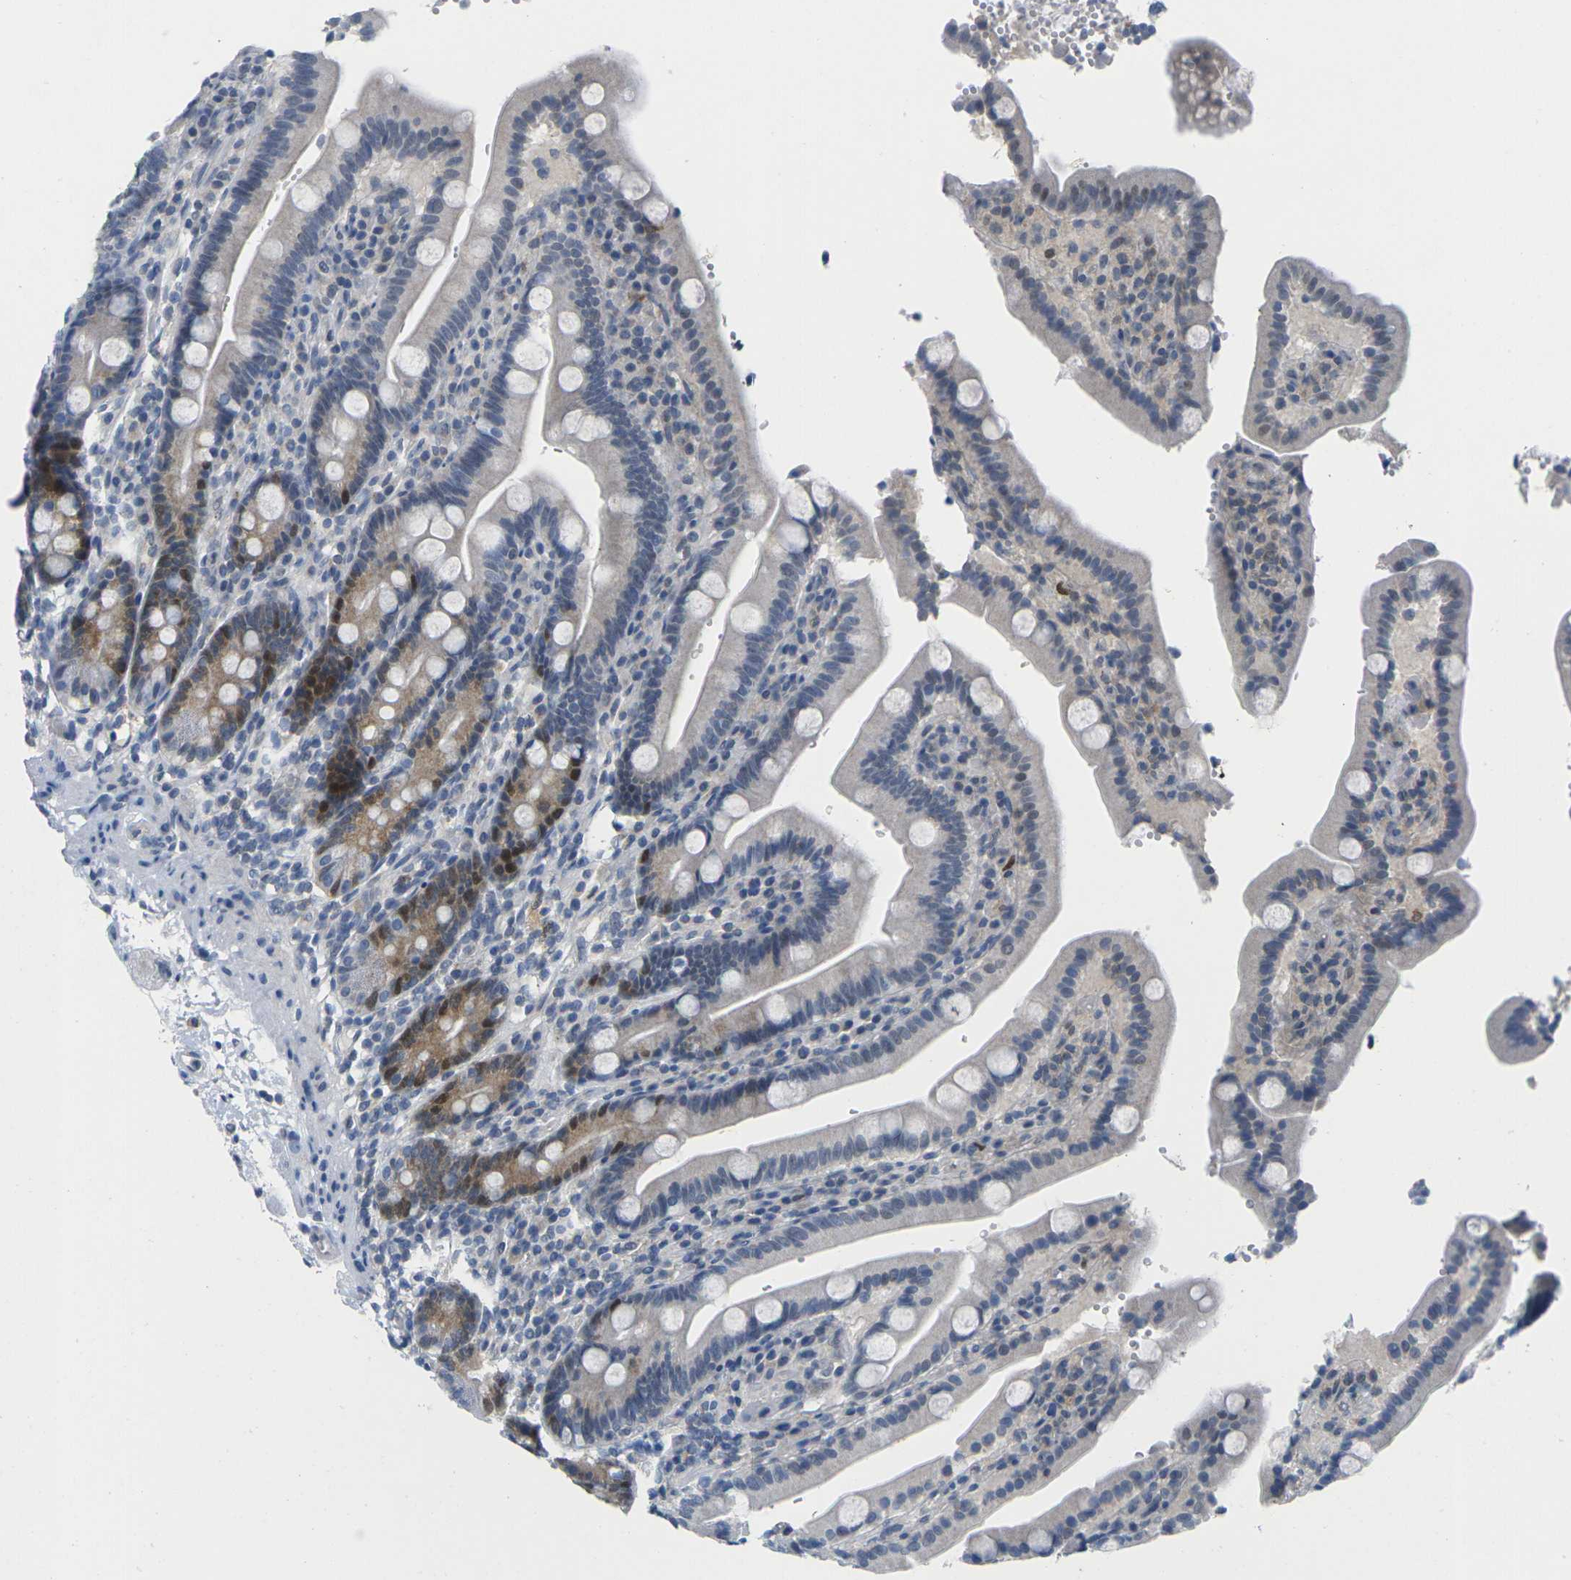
{"staining": {"intensity": "moderate", "quantity": "25%-75%", "location": "cytoplasmic/membranous,nuclear"}, "tissue": "duodenum", "cell_type": "Glandular cells", "image_type": "normal", "snomed": [{"axis": "morphology", "description": "Normal tissue, NOS"}, {"axis": "topography", "description": "Small intestine, NOS"}], "caption": "Immunohistochemistry (DAB) staining of unremarkable human duodenum reveals moderate cytoplasmic/membranous,nuclear protein expression in about 25%-75% of glandular cells. (DAB IHC with brightfield microscopy, high magnification).", "gene": "CDK2", "patient": {"sex": "female", "age": 71}}